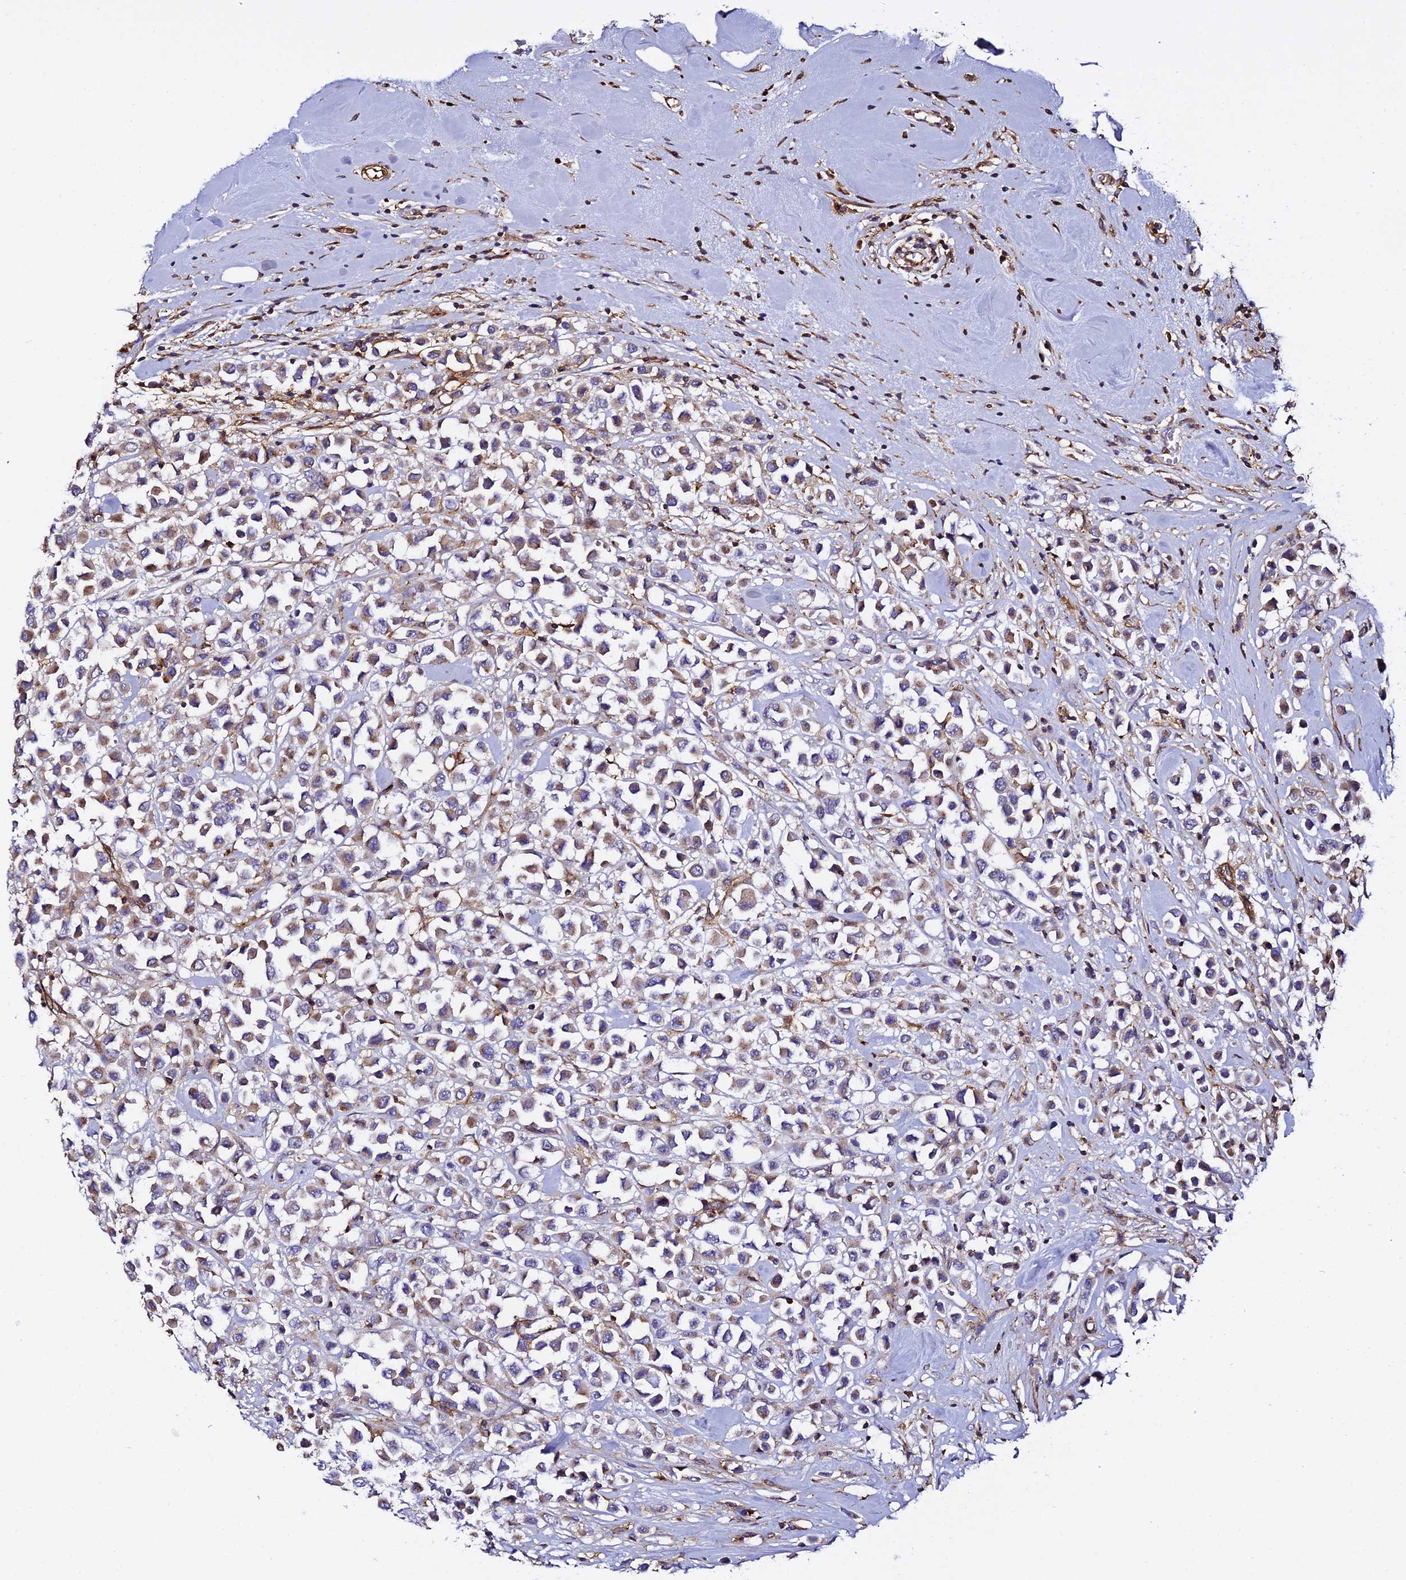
{"staining": {"intensity": "moderate", "quantity": ">75%", "location": "cytoplasmic/membranous"}, "tissue": "breast cancer", "cell_type": "Tumor cells", "image_type": "cancer", "snomed": [{"axis": "morphology", "description": "Duct carcinoma"}, {"axis": "topography", "description": "Breast"}], "caption": "Immunohistochemical staining of human breast infiltrating ductal carcinoma reveals medium levels of moderate cytoplasmic/membranous positivity in approximately >75% of tumor cells. (Stains: DAB (3,3'-diaminobenzidine) in brown, nuclei in blue, Microscopy: brightfield microscopy at high magnification).", "gene": "TRPV2", "patient": {"sex": "female", "age": 61}}